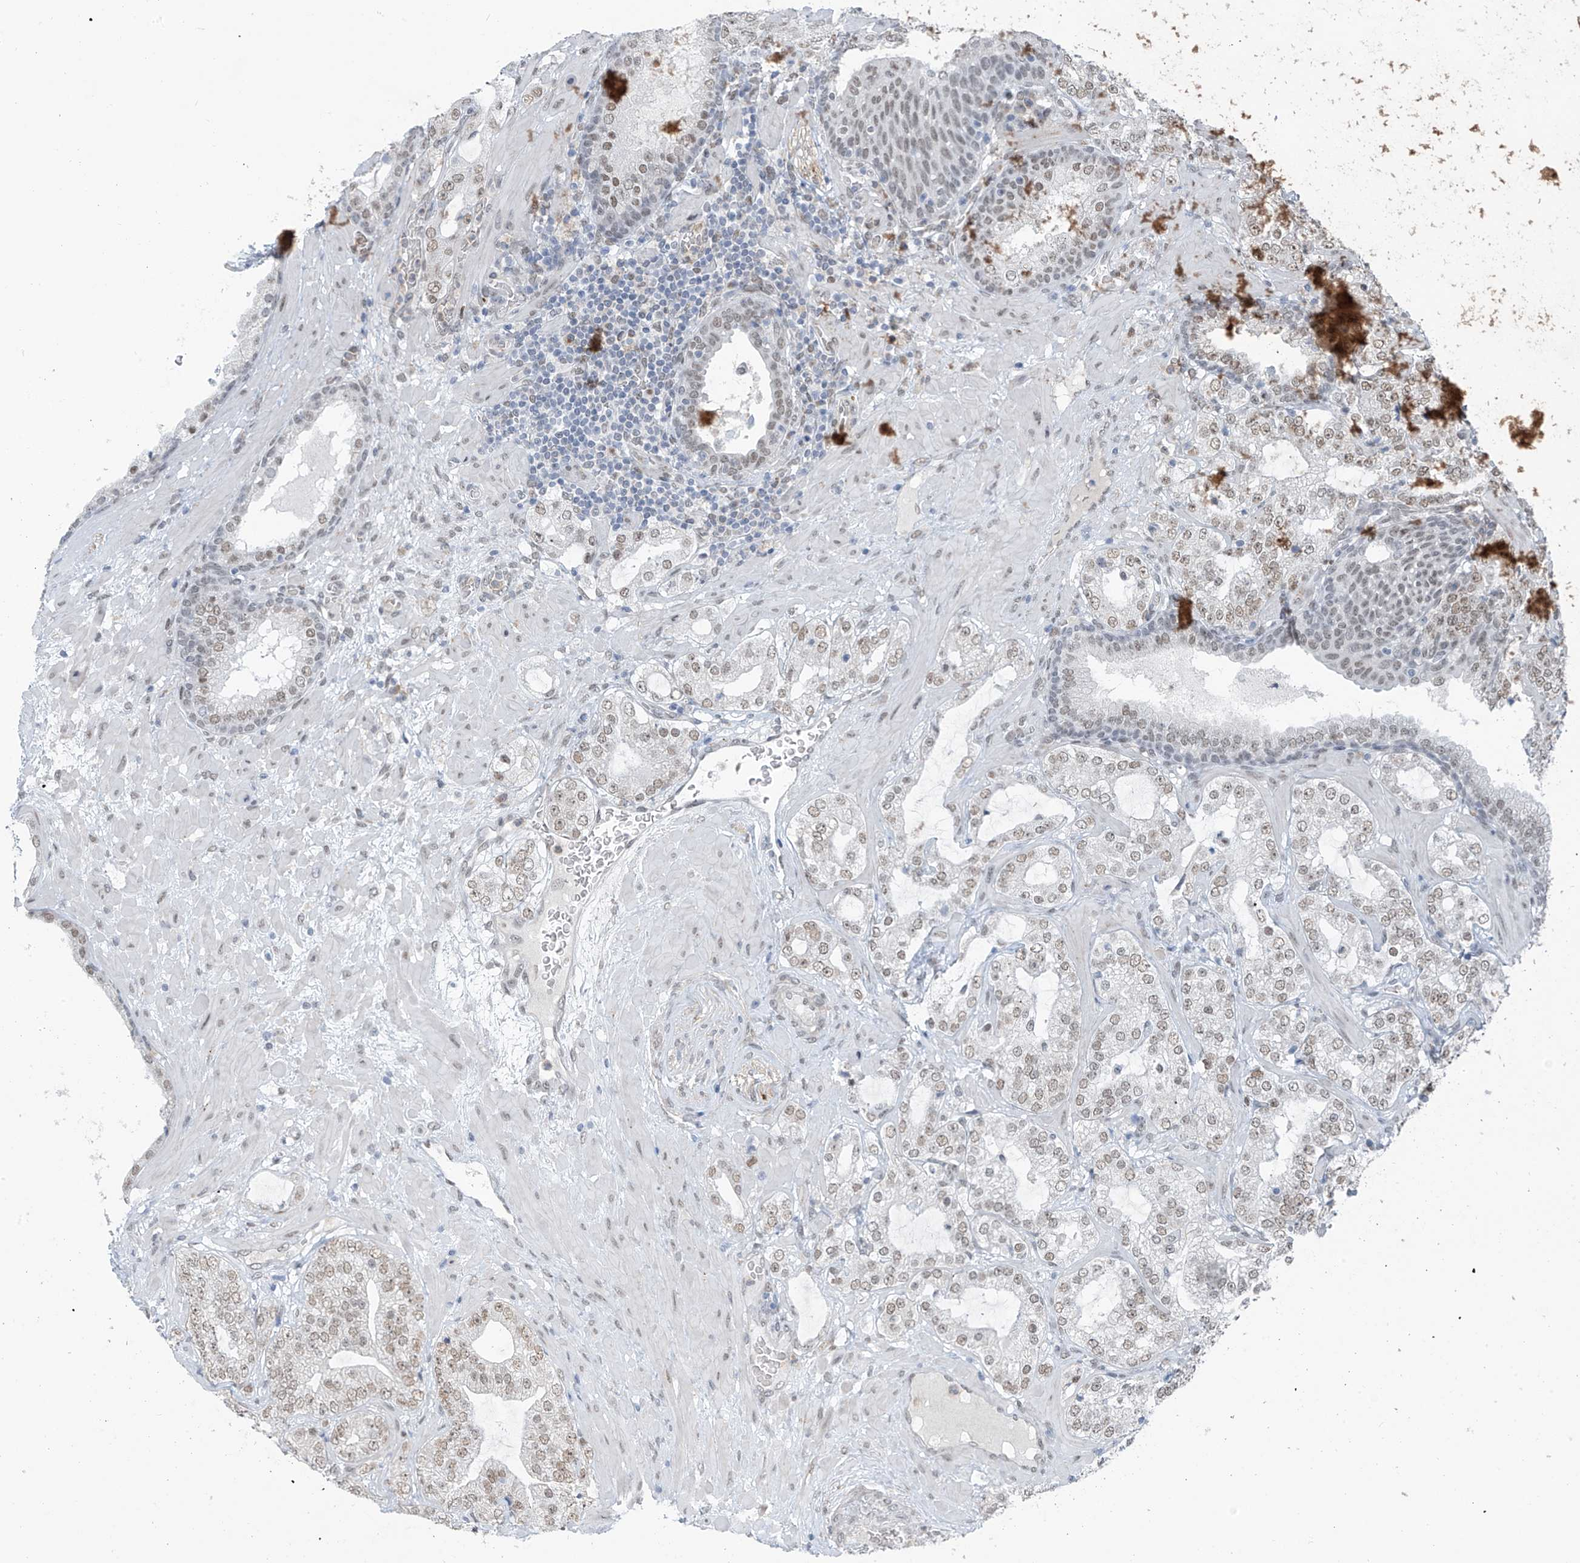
{"staining": {"intensity": "weak", "quantity": ">75%", "location": "nuclear"}, "tissue": "prostate cancer", "cell_type": "Tumor cells", "image_type": "cancer", "snomed": [{"axis": "morphology", "description": "Adenocarcinoma, High grade"}, {"axis": "topography", "description": "Prostate"}], "caption": "Immunohistochemical staining of human prostate adenocarcinoma (high-grade) exhibits low levels of weak nuclear protein staining in about >75% of tumor cells.", "gene": "MCM9", "patient": {"sex": "male", "age": 64}}